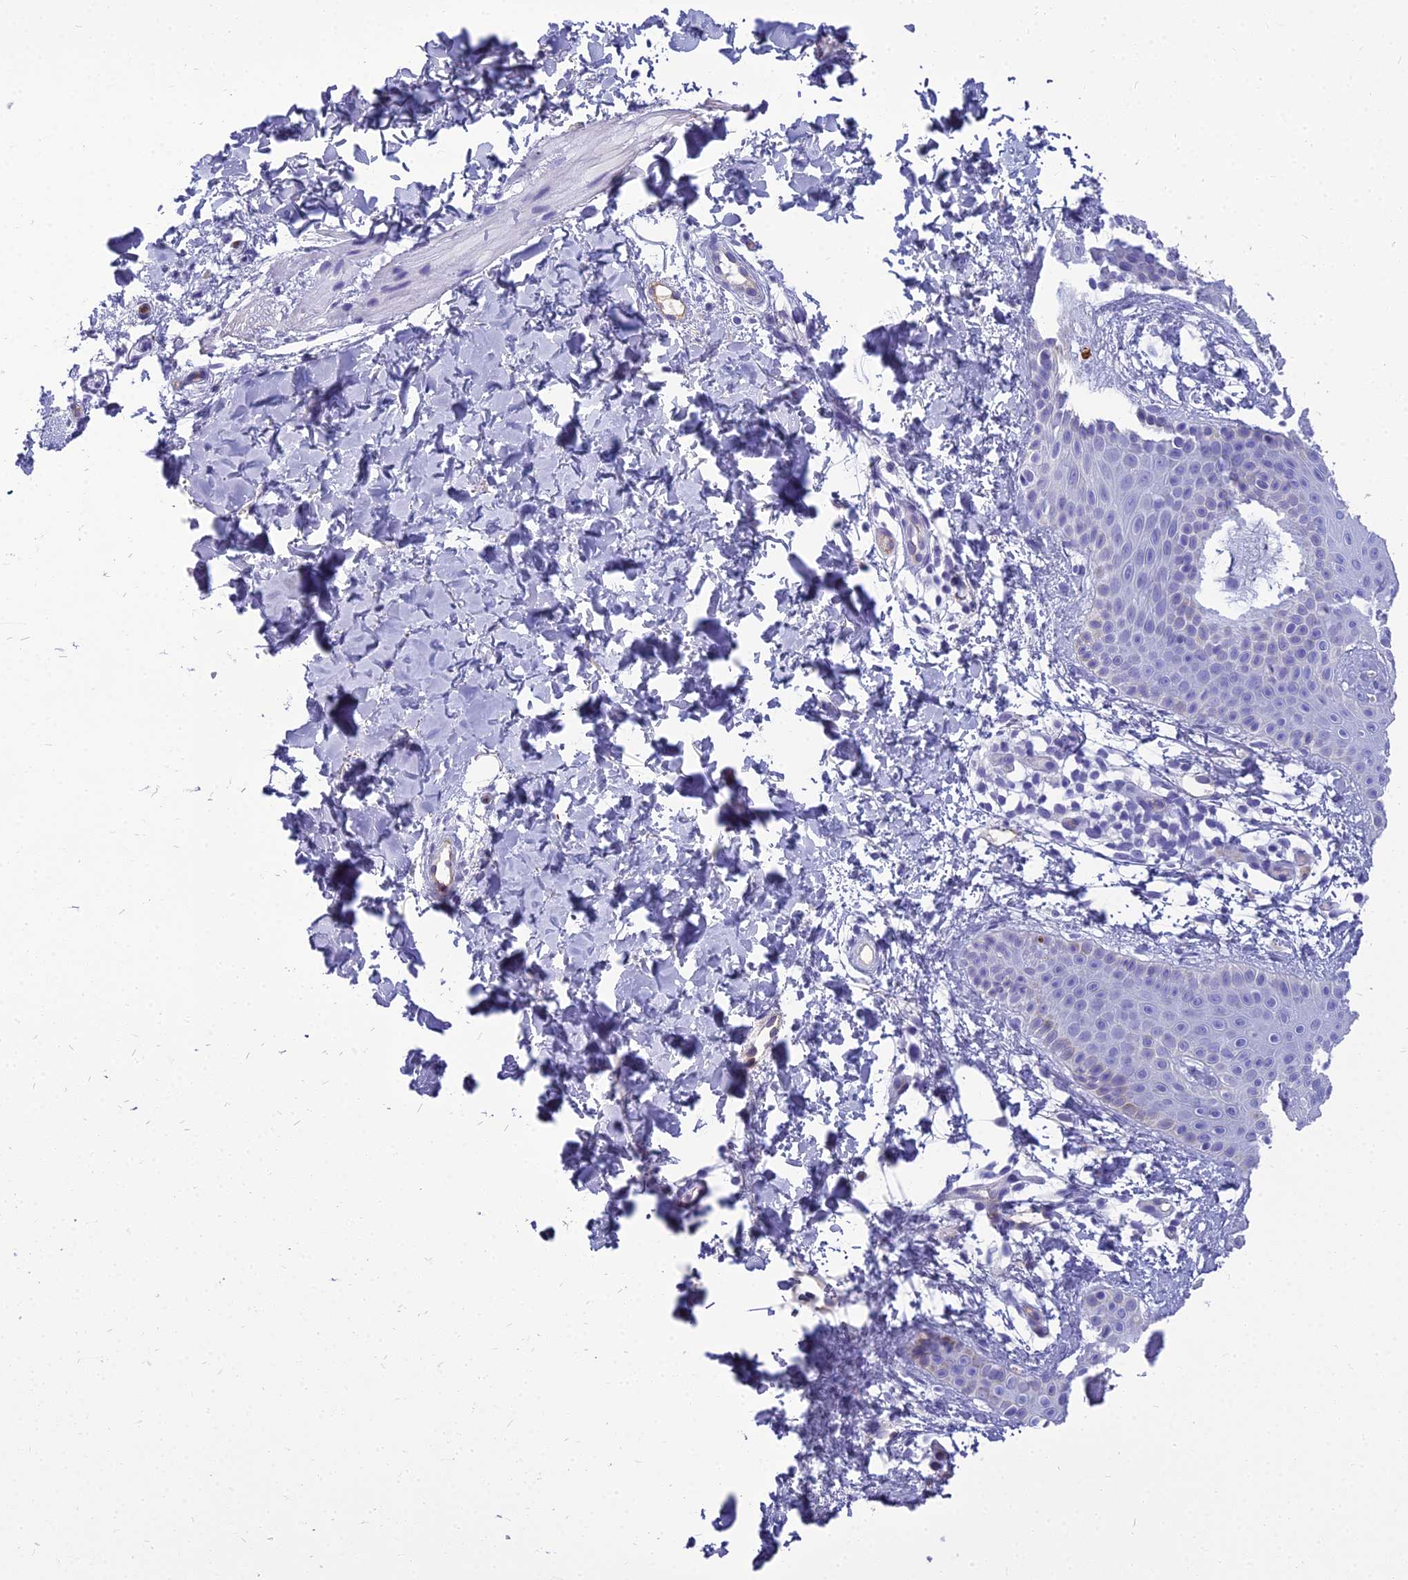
{"staining": {"intensity": "negative", "quantity": "none", "location": "none"}, "tissue": "skin", "cell_type": "Fibroblasts", "image_type": "normal", "snomed": [{"axis": "morphology", "description": "Normal tissue, NOS"}, {"axis": "topography", "description": "Skin"}], "caption": "Micrograph shows no significant protein expression in fibroblasts of normal skin. Nuclei are stained in blue.", "gene": "NINJ1", "patient": {"sex": "male", "age": 36}}